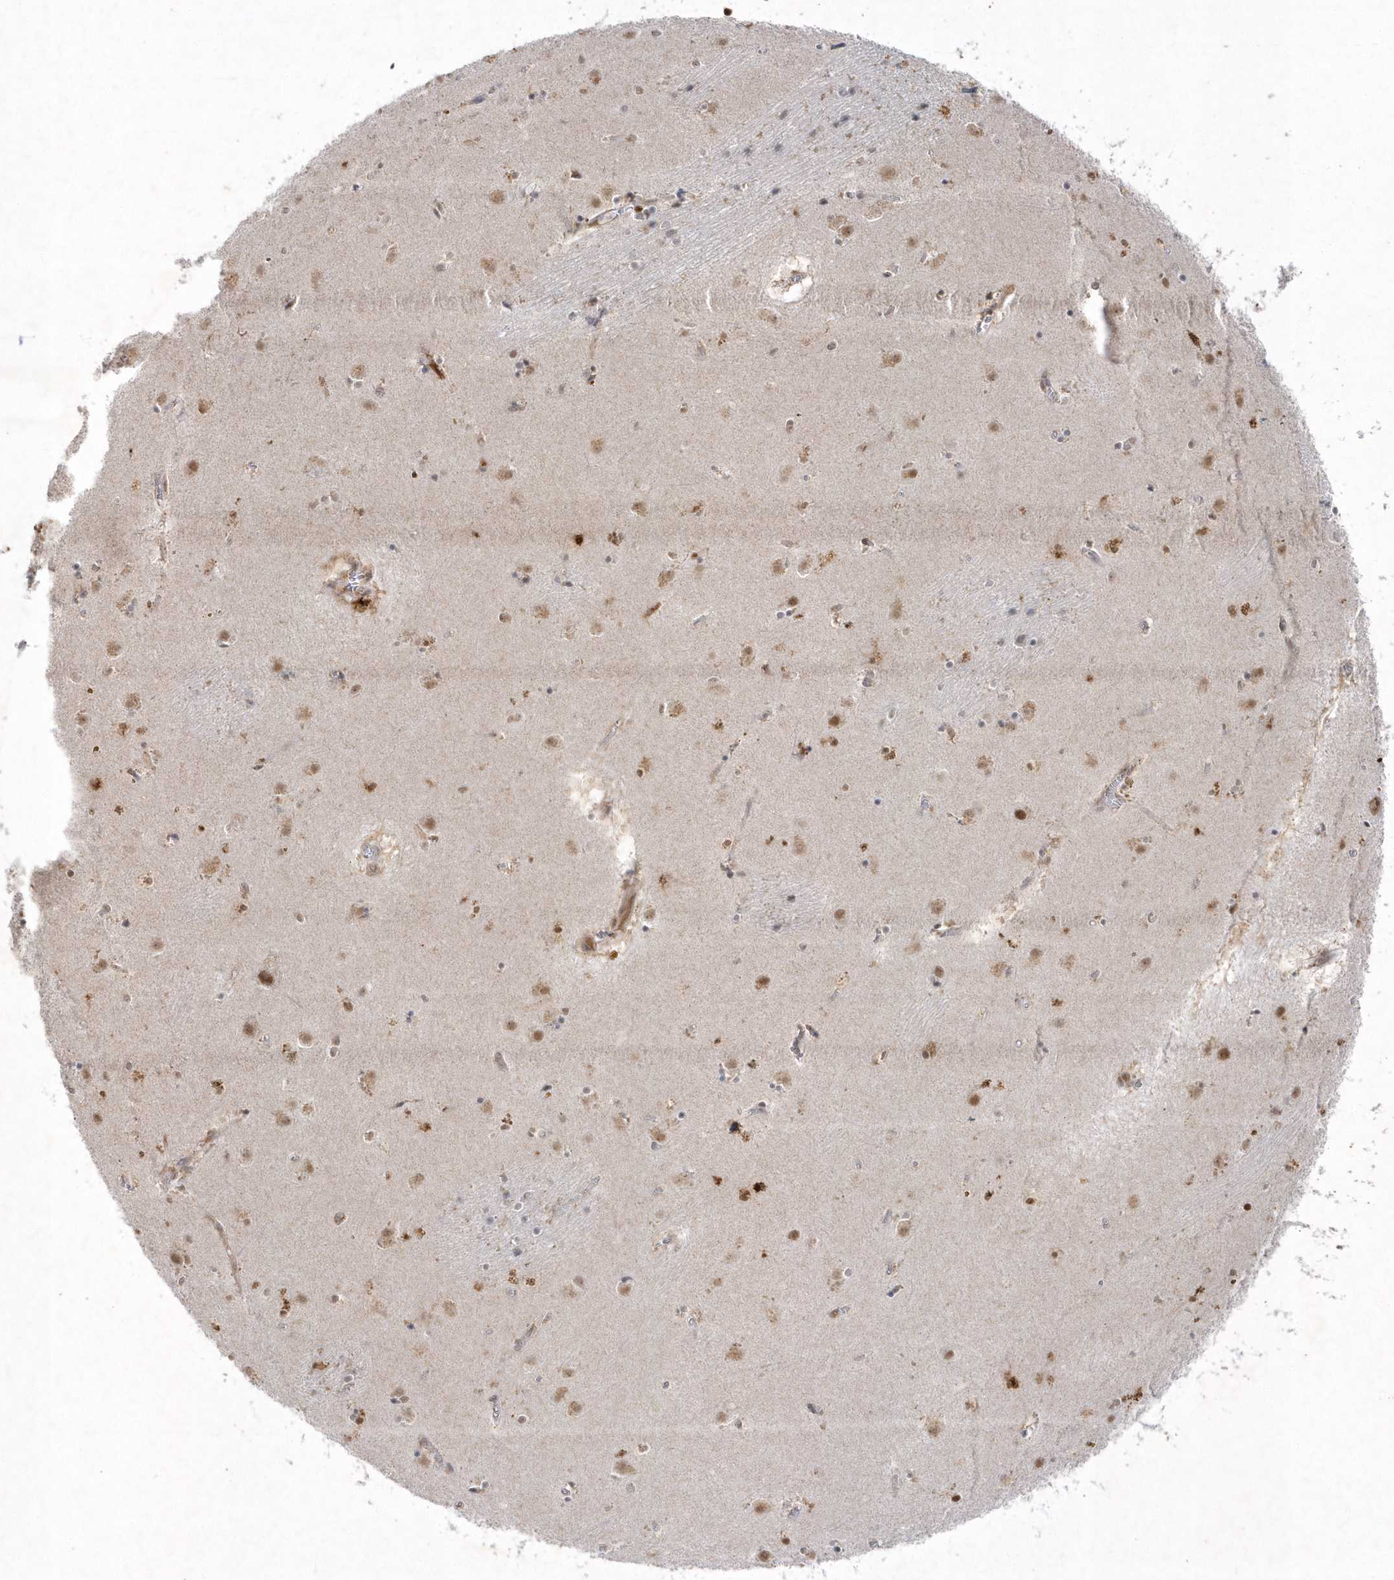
{"staining": {"intensity": "moderate", "quantity": "<25%", "location": "nuclear"}, "tissue": "caudate", "cell_type": "Glial cells", "image_type": "normal", "snomed": [{"axis": "morphology", "description": "Normal tissue, NOS"}, {"axis": "topography", "description": "Lateral ventricle wall"}], "caption": "There is low levels of moderate nuclear staining in glial cells of benign caudate, as demonstrated by immunohistochemical staining (brown color).", "gene": "CPSF3", "patient": {"sex": "male", "age": 70}}